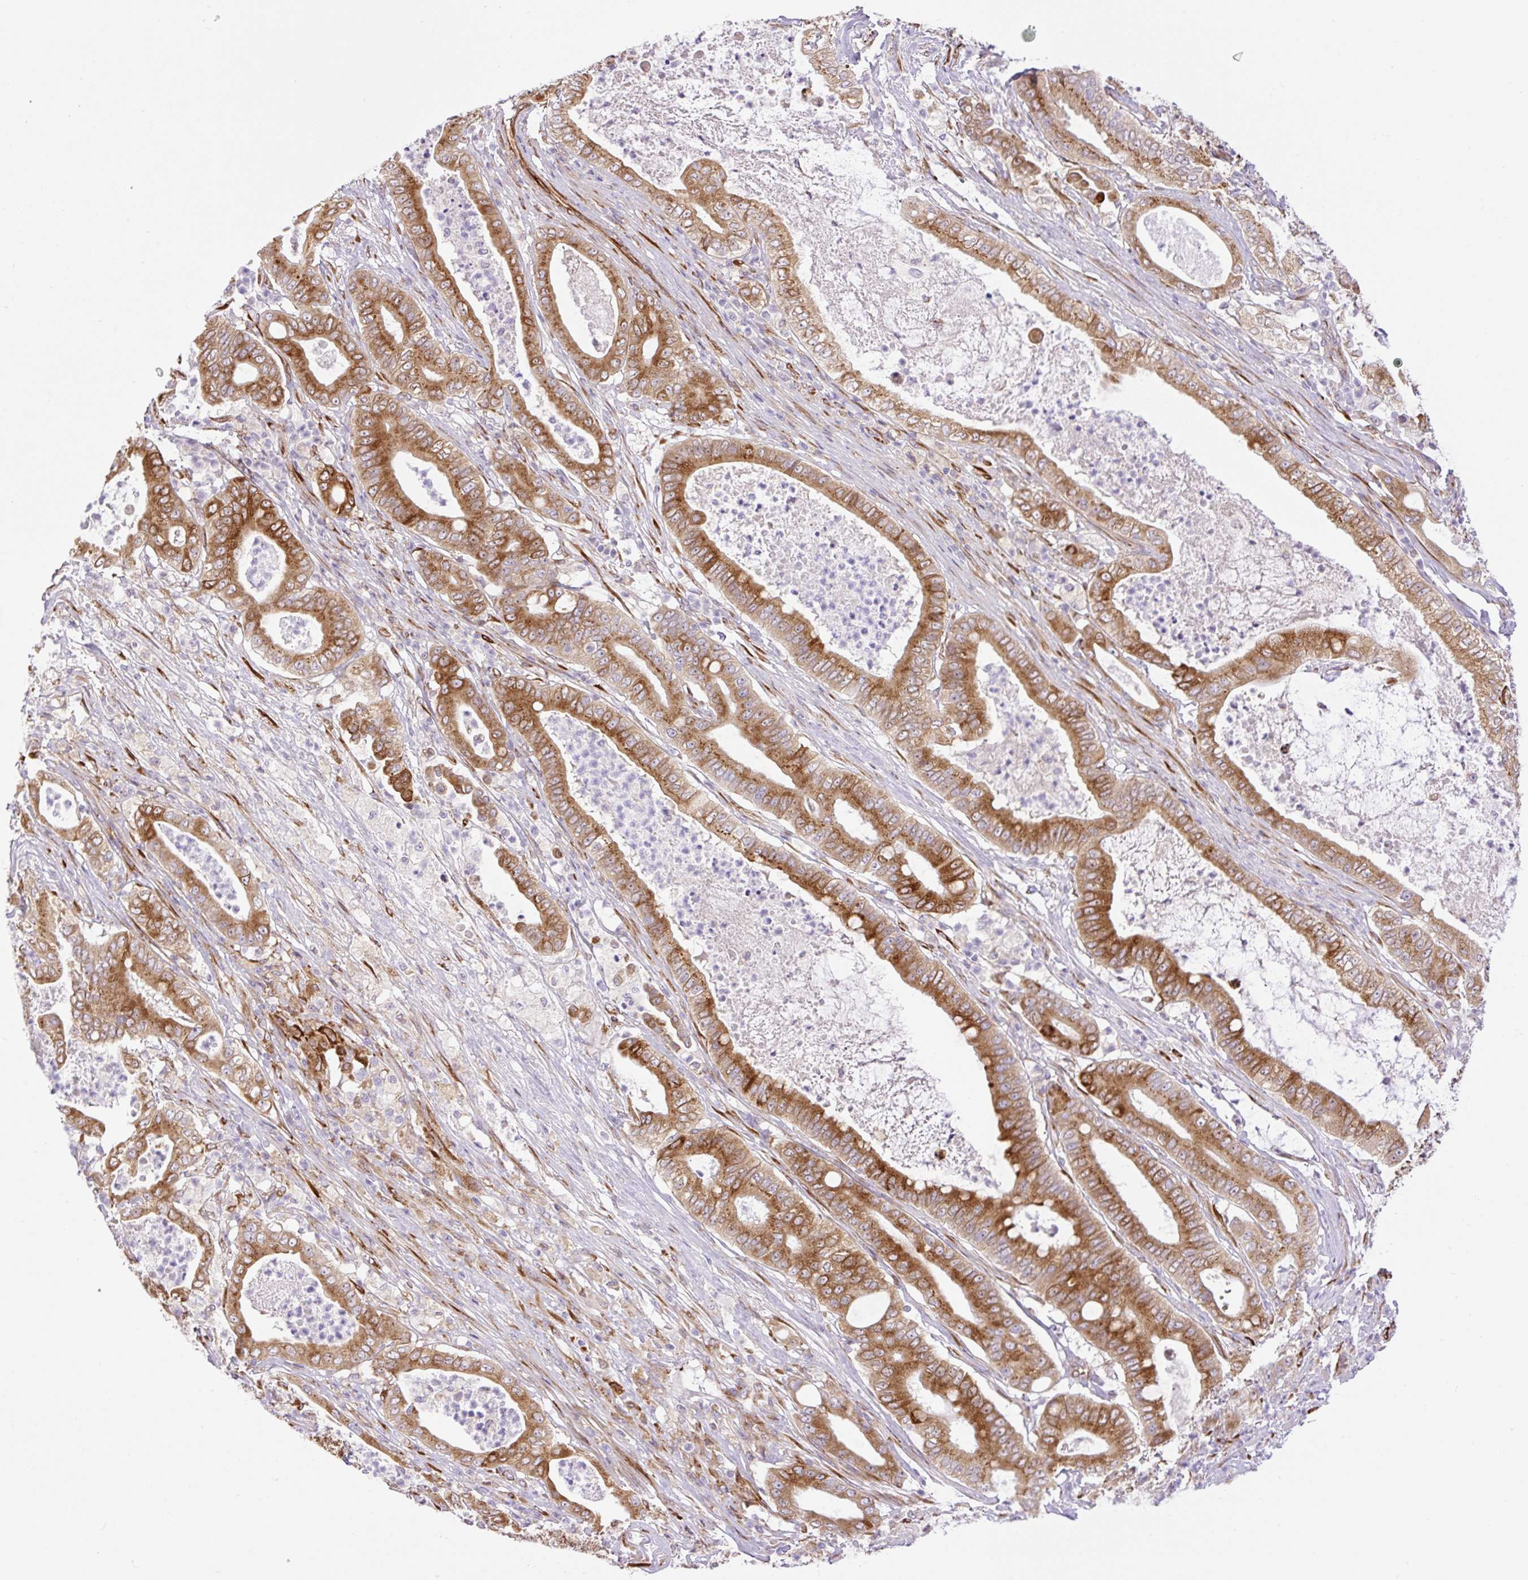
{"staining": {"intensity": "strong", "quantity": ">75%", "location": "cytoplasmic/membranous"}, "tissue": "pancreatic cancer", "cell_type": "Tumor cells", "image_type": "cancer", "snomed": [{"axis": "morphology", "description": "Adenocarcinoma, NOS"}, {"axis": "topography", "description": "Pancreas"}], "caption": "Immunohistochemical staining of adenocarcinoma (pancreatic) demonstrates strong cytoplasmic/membranous protein expression in approximately >75% of tumor cells.", "gene": "RAB30", "patient": {"sex": "male", "age": 71}}